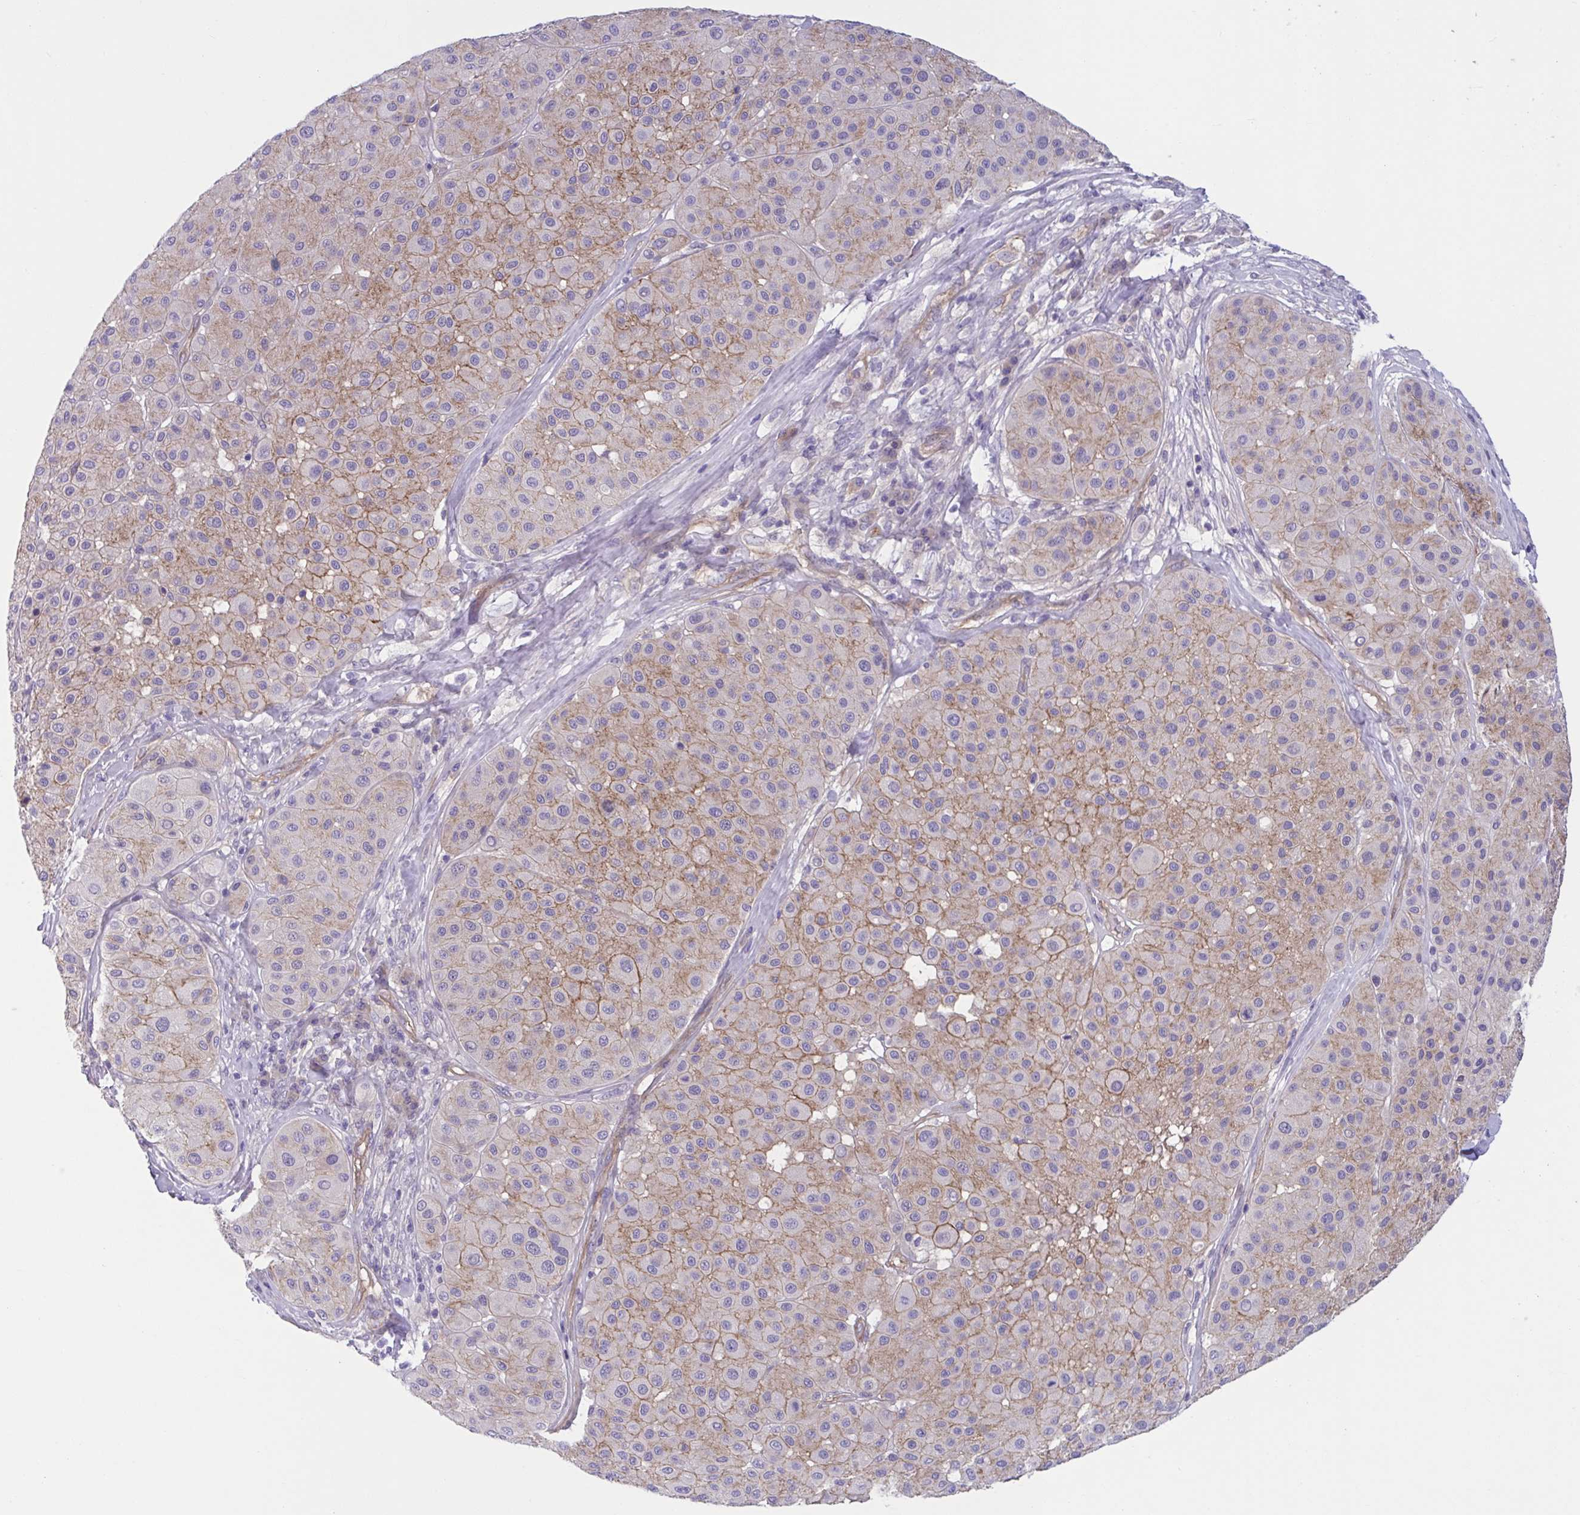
{"staining": {"intensity": "moderate", "quantity": ">75%", "location": "cytoplasmic/membranous"}, "tissue": "melanoma", "cell_type": "Tumor cells", "image_type": "cancer", "snomed": [{"axis": "morphology", "description": "Malignant melanoma, Metastatic site"}, {"axis": "topography", "description": "Smooth muscle"}], "caption": "Immunohistochemical staining of melanoma demonstrates medium levels of moderate cytoplasmic/membranous protein staining in approximately >75% of tumor cells.", "gene": "TTC7B", "patient": {"sex": "male", "age": 41}}